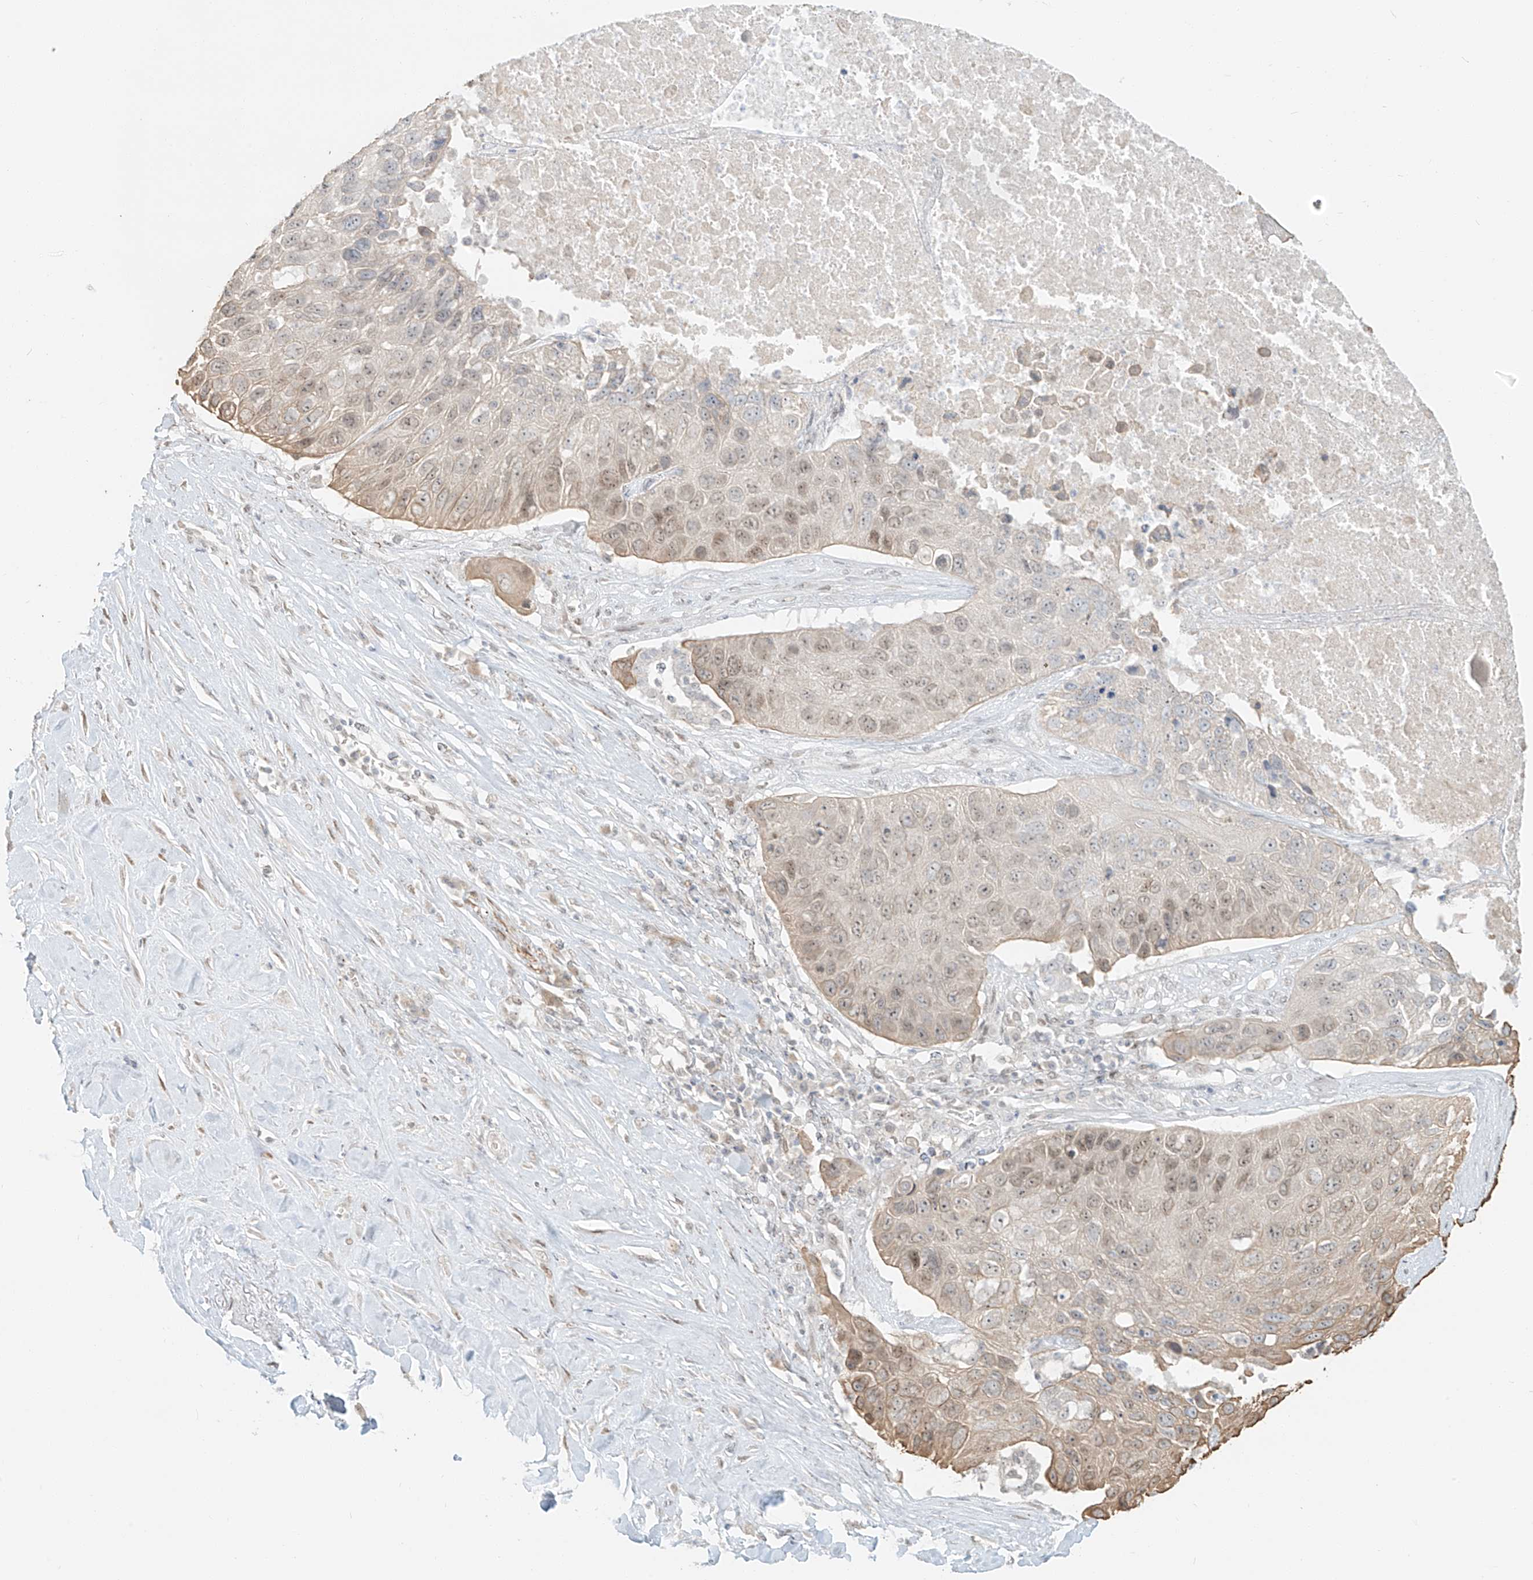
{"staining": {"intensity": "weak", "quantity": "<25%", "location": "cytoplasmic/membranous,nuclear"}, "tissue": "lung cancer", "cell_type": "Tumor cells", "image_type": "cancer", "snomed": [{"axis": "morphology", "description": "Squamous cell carcinoma, NOS"}, {"axis": "topography", "description": "Lung"}], "caption": "IHC micrograph of neoplastic tissue: lung squamous cell carcinoma stained with DAB shows no significant protein staining in tumor cells. Brightfield microscopy of immunohistochemistry (IHC) stained with DAB (3,3'-diaminobenzidine) (brown) and hematoxylin (blue), captured at high magnification.", "gene": "ZNF774", "patient": {"sex": "male", "age": 61}}